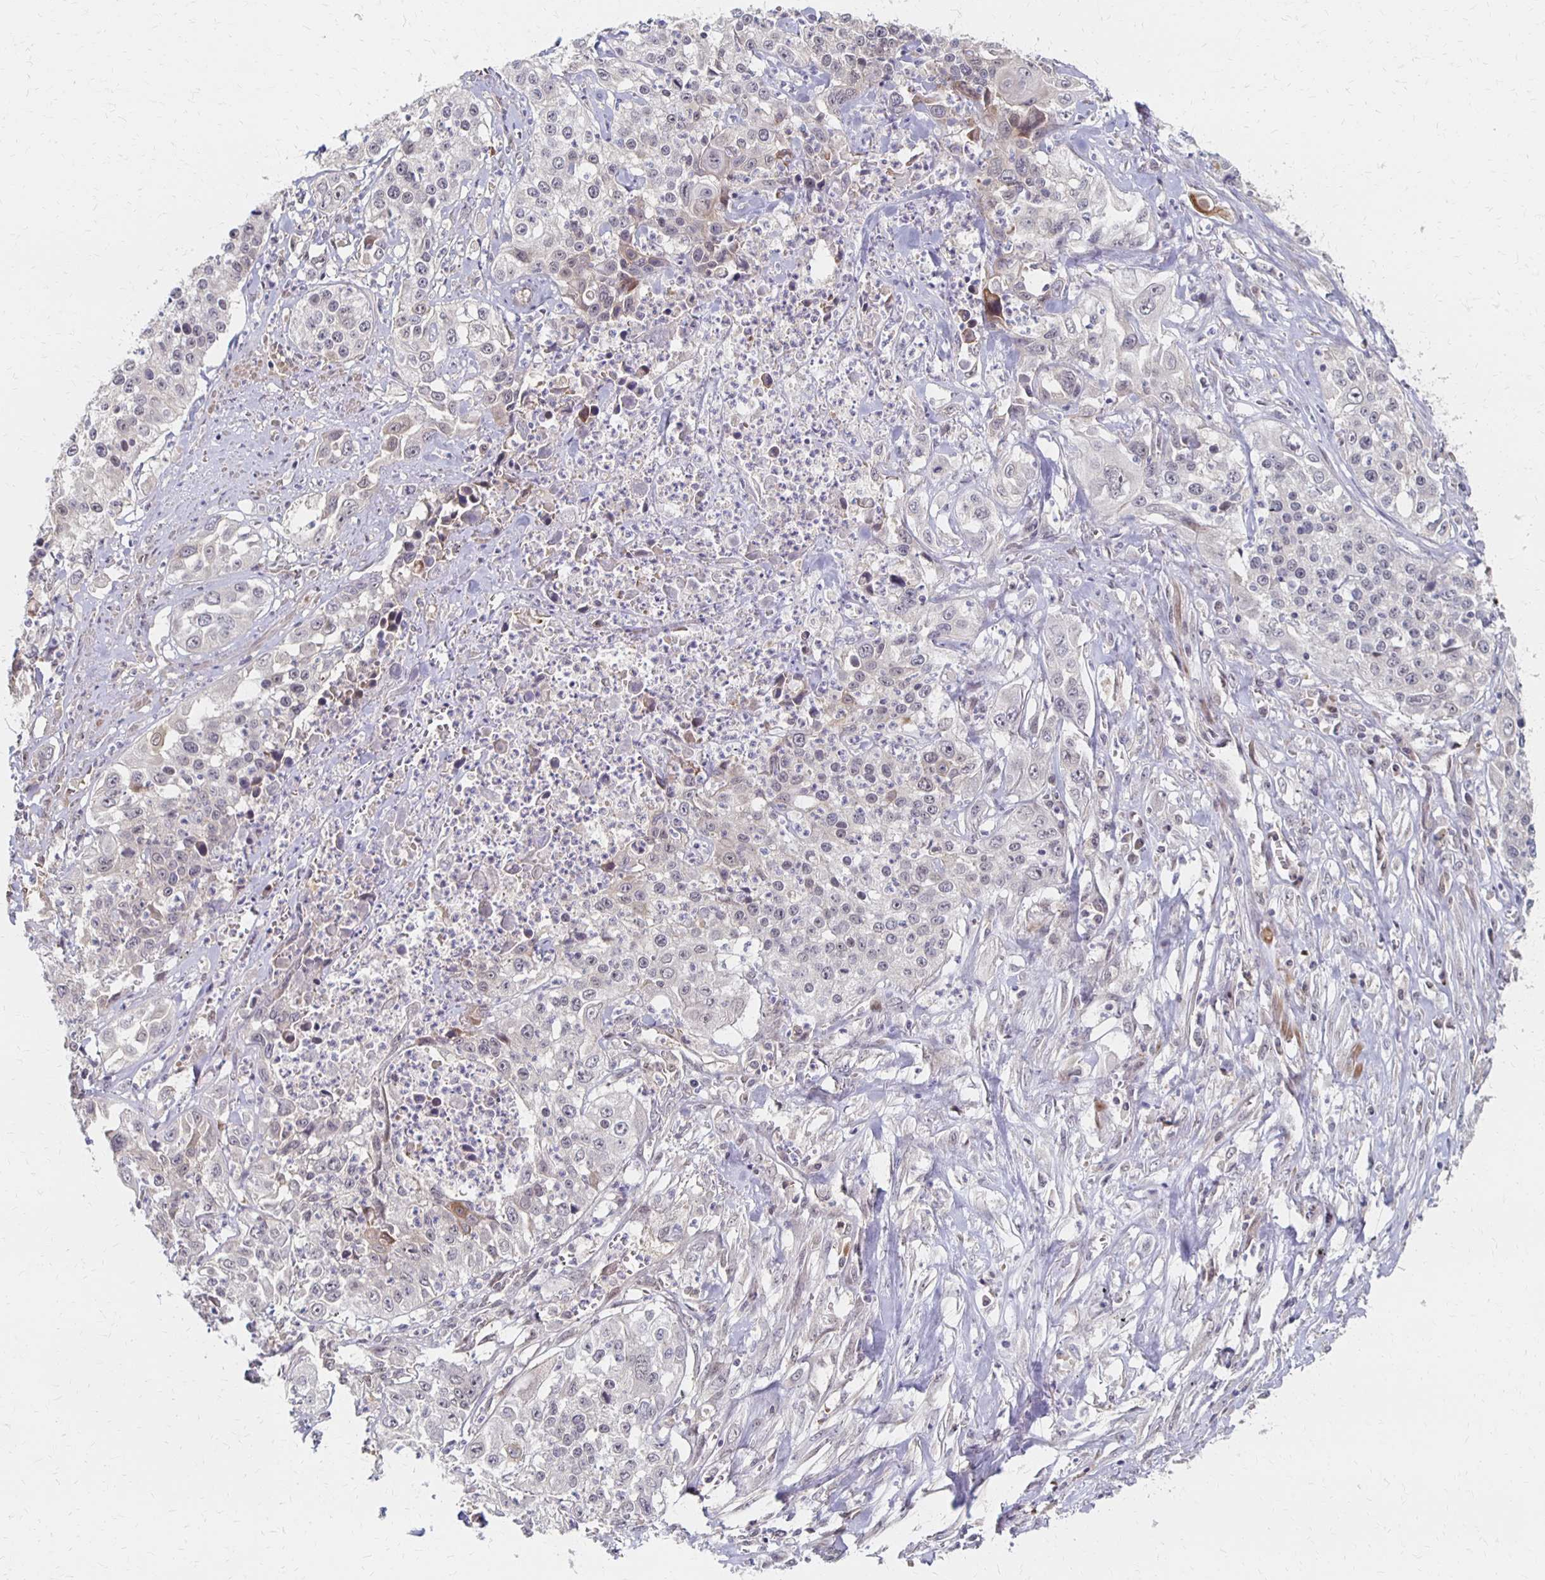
{"staining": {"intensity": "weak", "quantity": "<25%", "location": "cytoplasmic/membranous"}, "tissue": "lung cancer", "cell_type": "Tumor cells", "image_type": "cancer", "snomed": [{"axis": "morphology", "description": "Squamous cell carcinoma, NOS"}, {"axis": "morphology", "description": "Squamous cell carcinoma, metastatic, NOS"}, {"axis": "topography", "description": "Lung"}, {"axis": "topography", "description": "Pleura, NOS"}], "caption": "Immunohistochemistry histopathology image of human lung cancer (metastatic squamous cell carcinoma) stained for a protein (brown), which shows no positivity in tumor cells.", "gene": "PRKCB", "patient": {"sex": "male", "age": 72}}